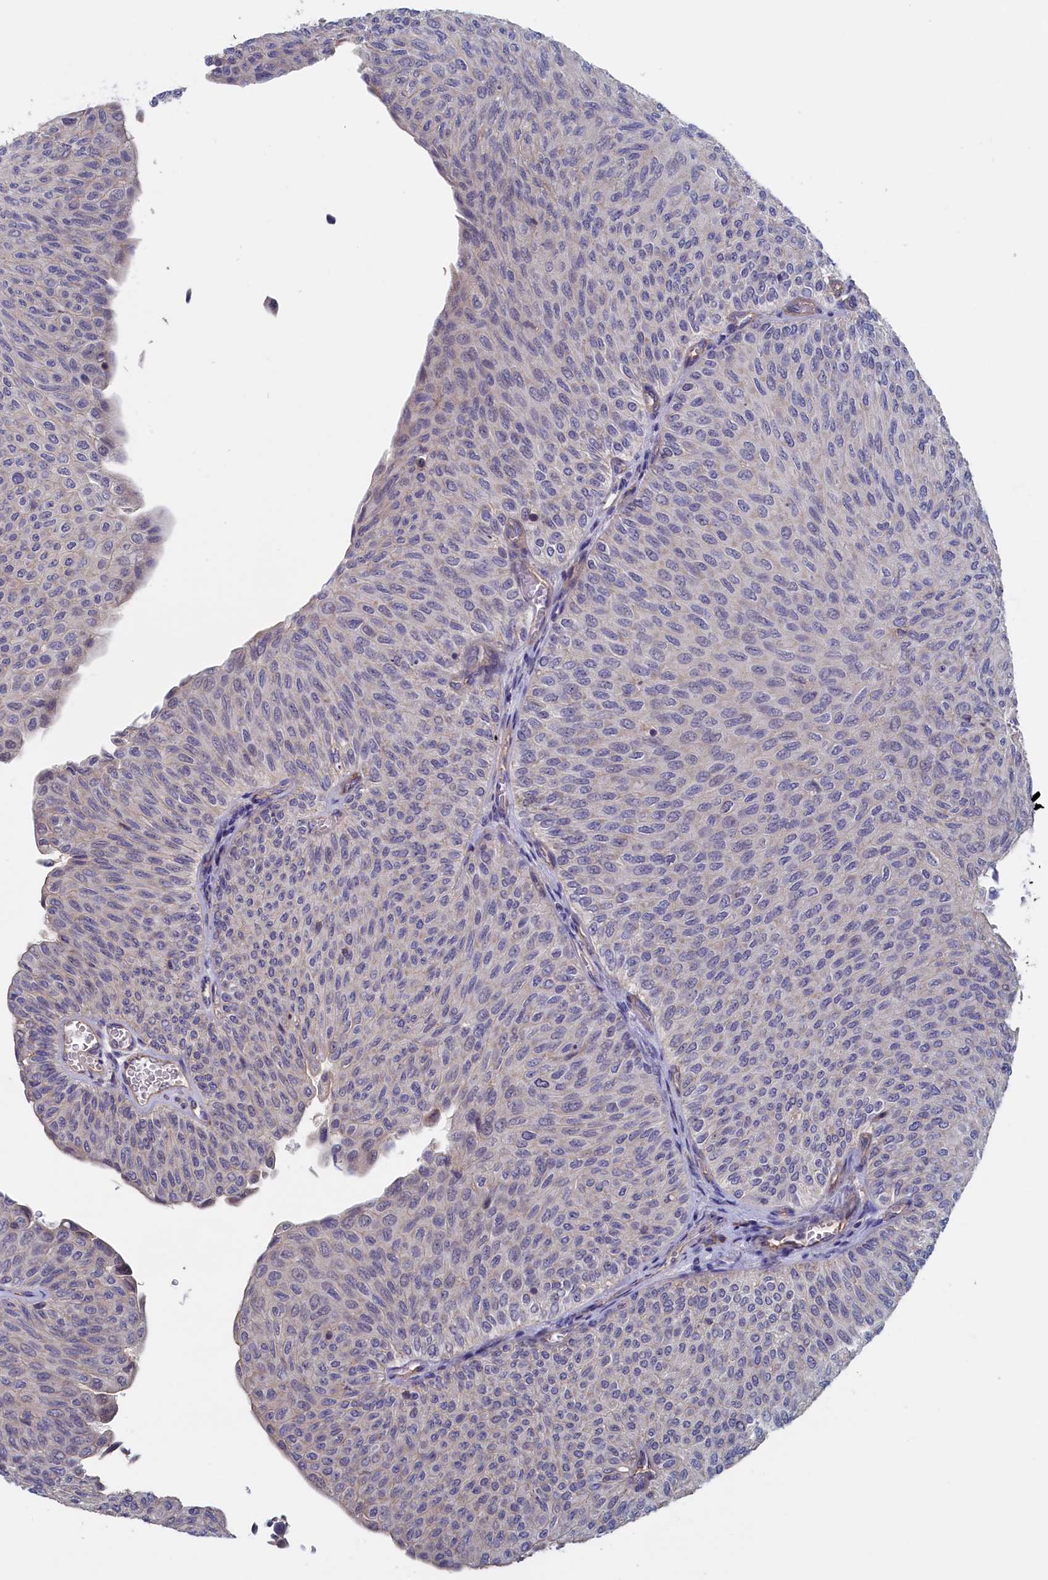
{"staining": {"intensity": "weak", "quantity": "<25%", "location": "cytoplasmic/membranous"}, "tissue": "urothelial cancer", "cell_type": "Tumor cells", "image_type": "cancer", "snomed": [{"axis": "morphology", "description": "Urothelial carcinoma, Low grade"}, {"axis": "topography", "description": "Urinary bladder"}], "caption": "Immunohistochemistry (IHC) of urothelial cancer exhibits no staining in tumor cells.", "gene": "ANKRD2", "patient": {"sex": "male", "age": 78}}